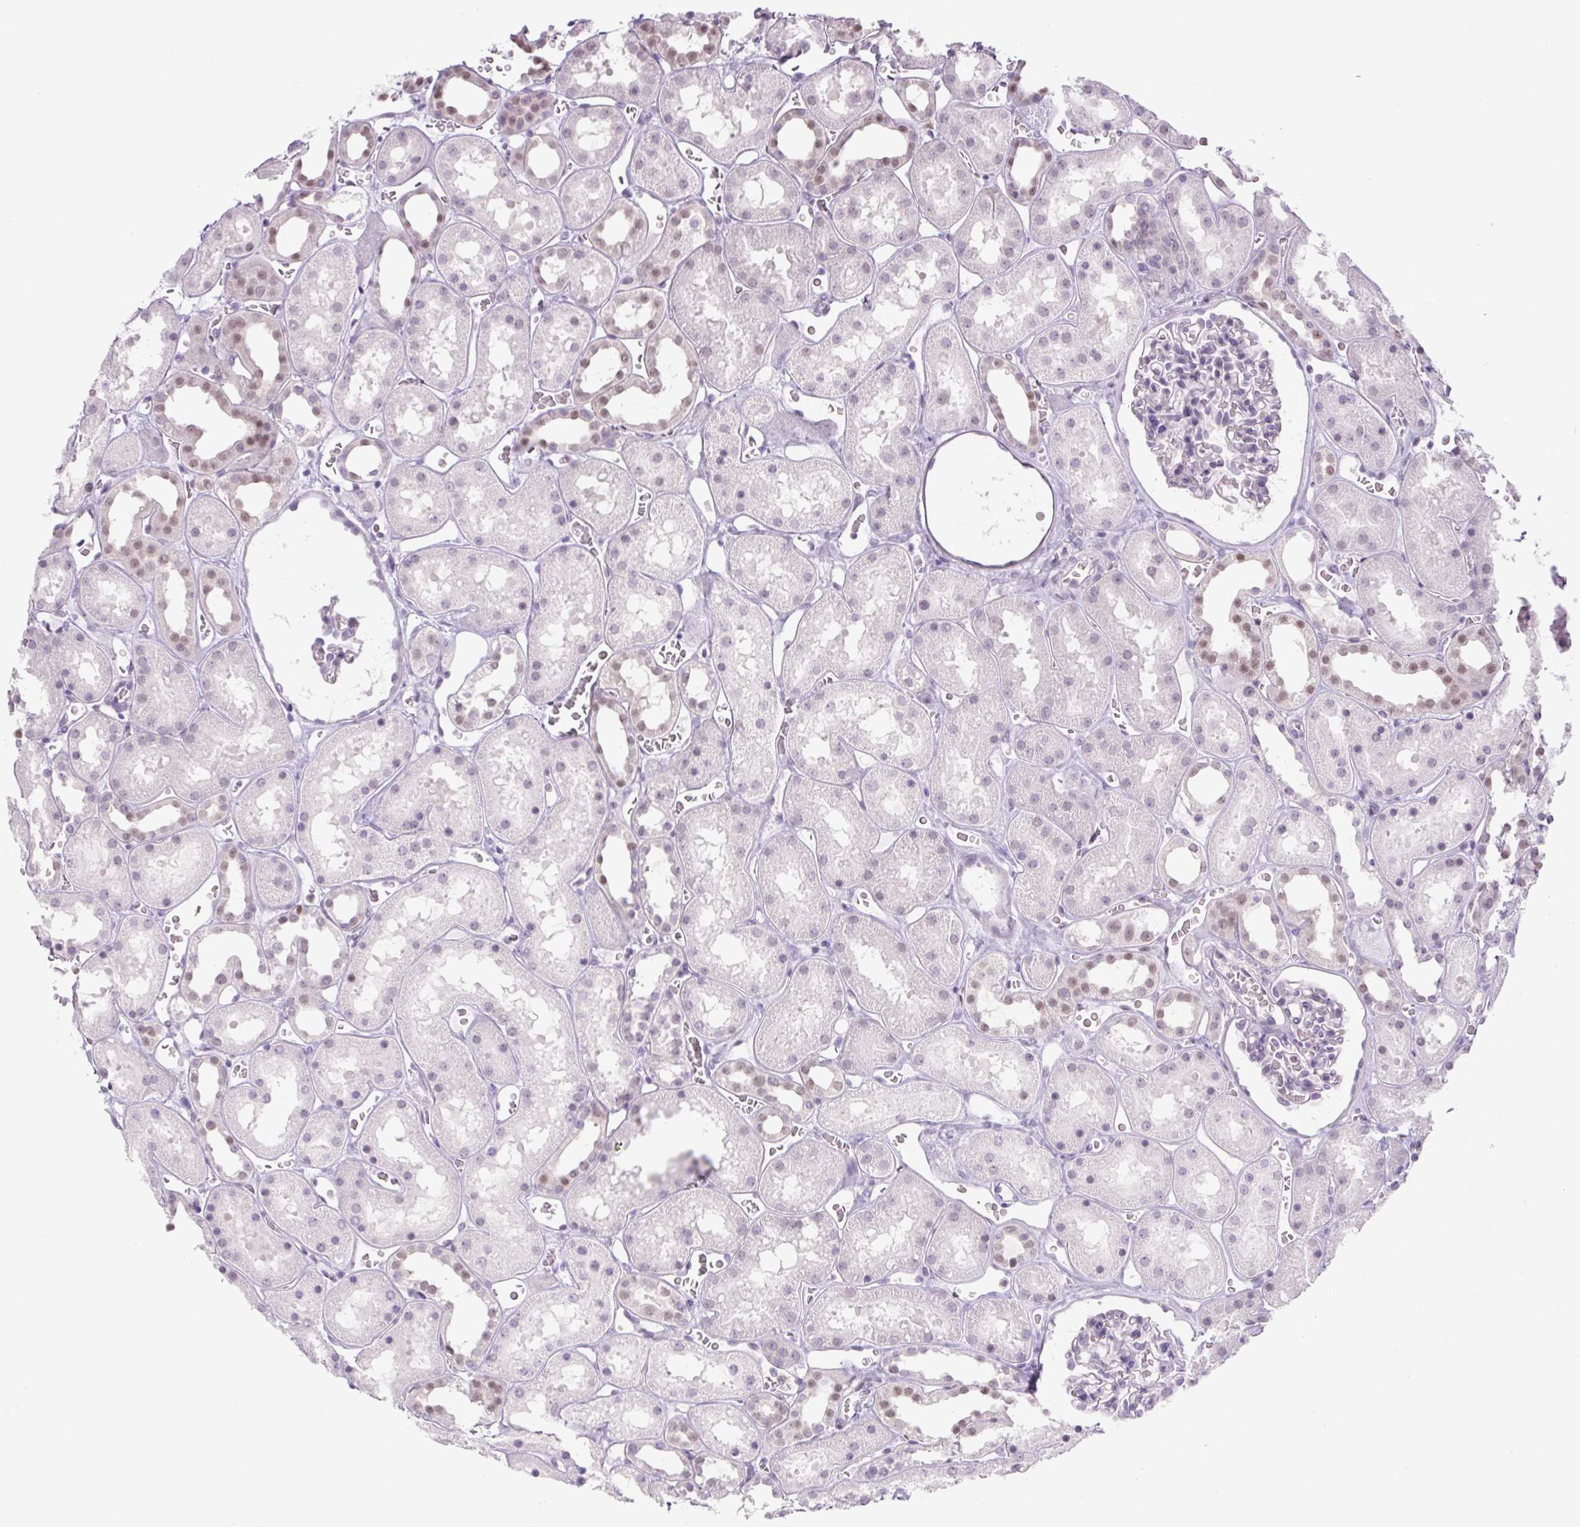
{"staining": {"intensity": "moderate", "quantity": "<25%", "location": "nuclear"}, "tissue": "kidney", "cell_type": "Cells in glomeruli", "image_type": "normal", "snomed": [{"axis": "morphology", "description": "Normal tissue, NOS"}, {"axis": "topography", "description": "Kidney"}], "caption": "A high-resolution micrograph shows immunohistochemistry staining of benign kidney, which displays moderate nuclear staining in approximately <25% of cells in glomeruli. The staining was performed using DAB (3,3'-diaminobenzidine), with brown indicating positive protein expression. Nuclei are stained blue with hematoxylin.", "gene": "TLE3", "patient": {"sex": "female", "age": 41}}